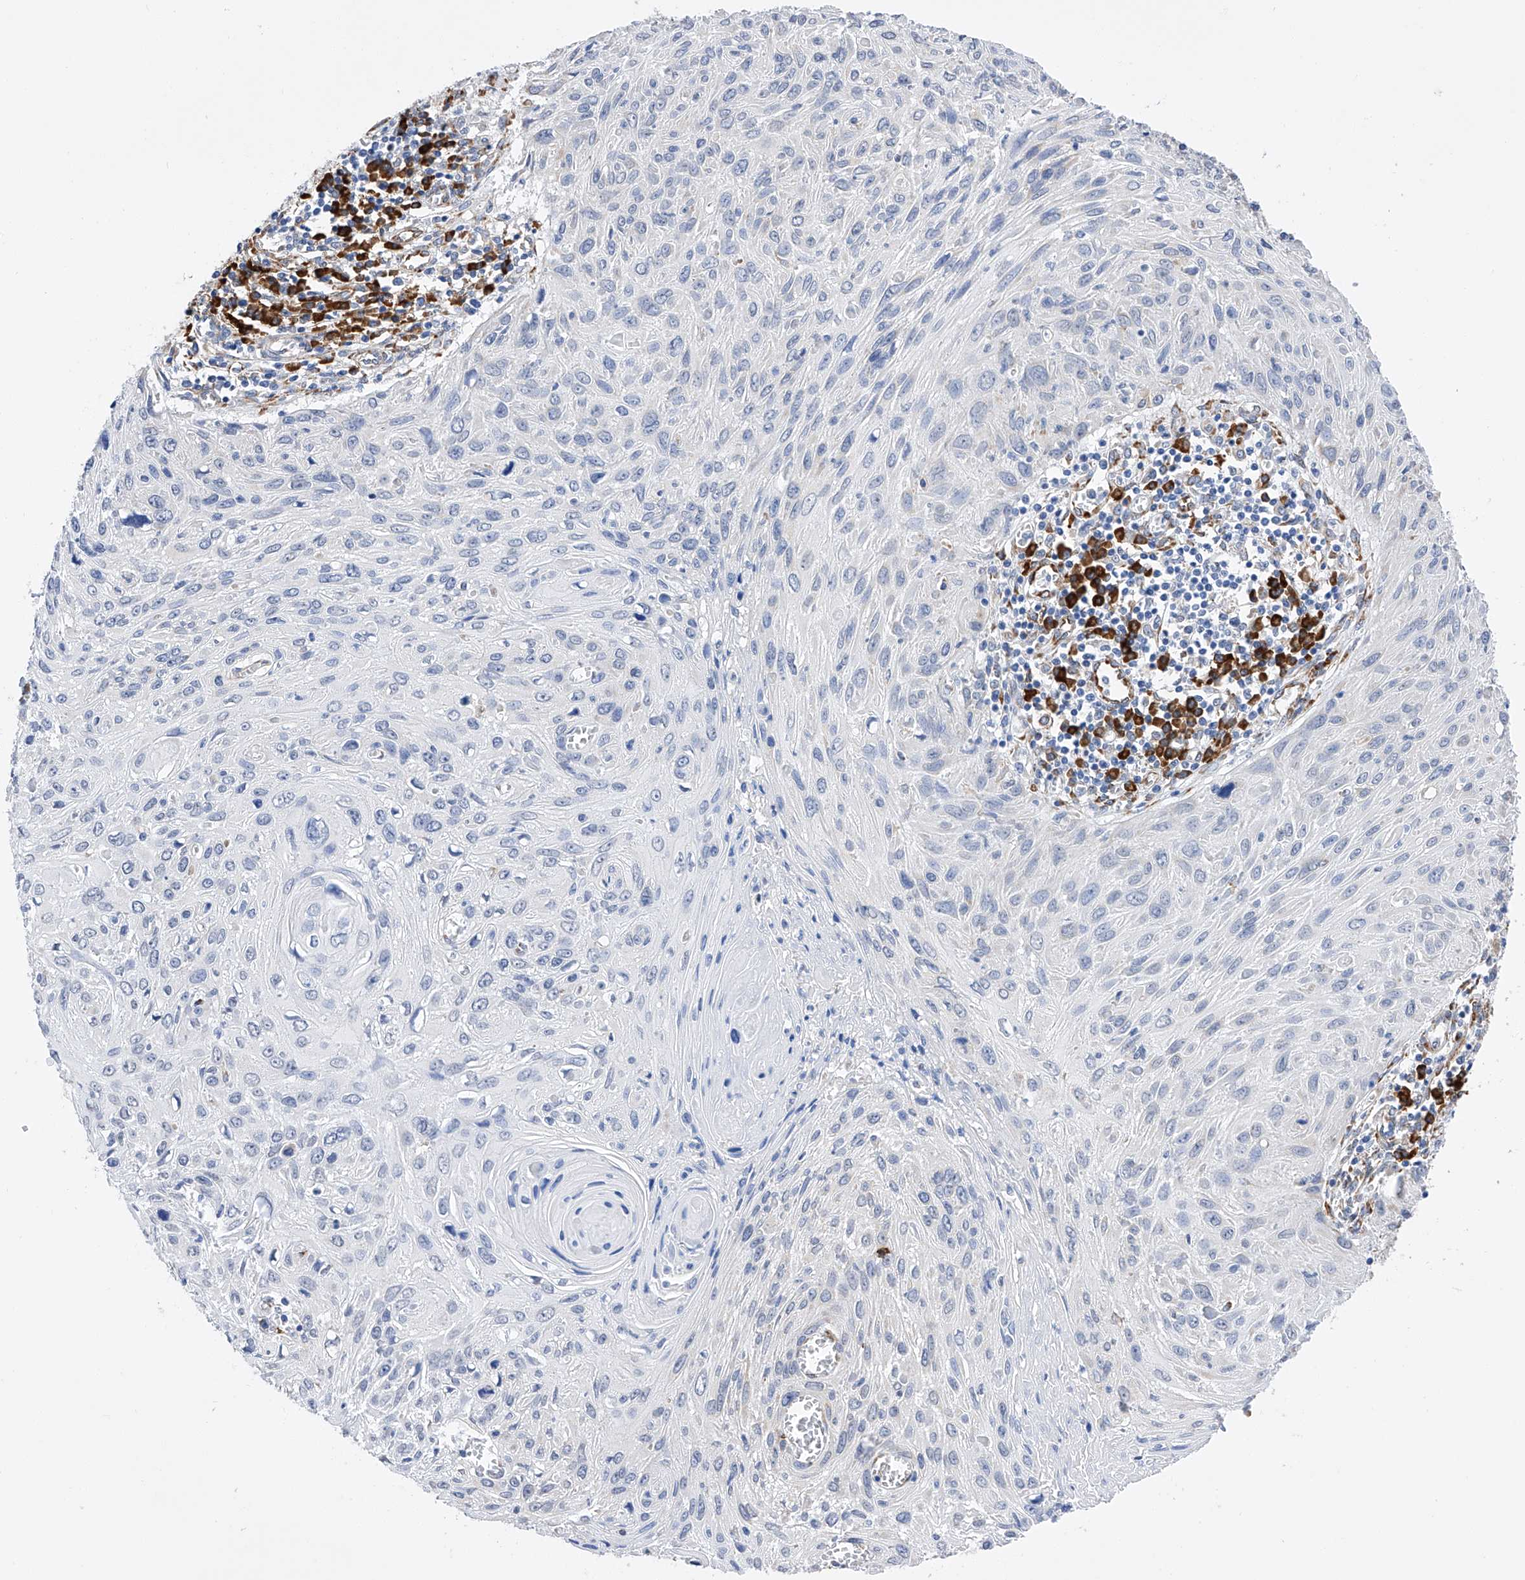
{"staining": {"intensity": "negative", "quantity": "none", "location": "none"}, "tissue": "cervical cancer", "cell_type": "Tumor cells", "image_type": "cancer", "snomed": [{"axis": "morphology", "description": "Squamous cell carcinoma, NOS"}, {"axis": "topography", "description": "Cervix"}], "caption": "IHC image of neoplastic tissue: human squamous cell carcinoma (cervical) stained with DAB (3,3'-diaminobenzidine) displays no significant protein staining in tumor cells.", "gene": "PDIA5", "patient": {"sex": "female", "age": 51}}